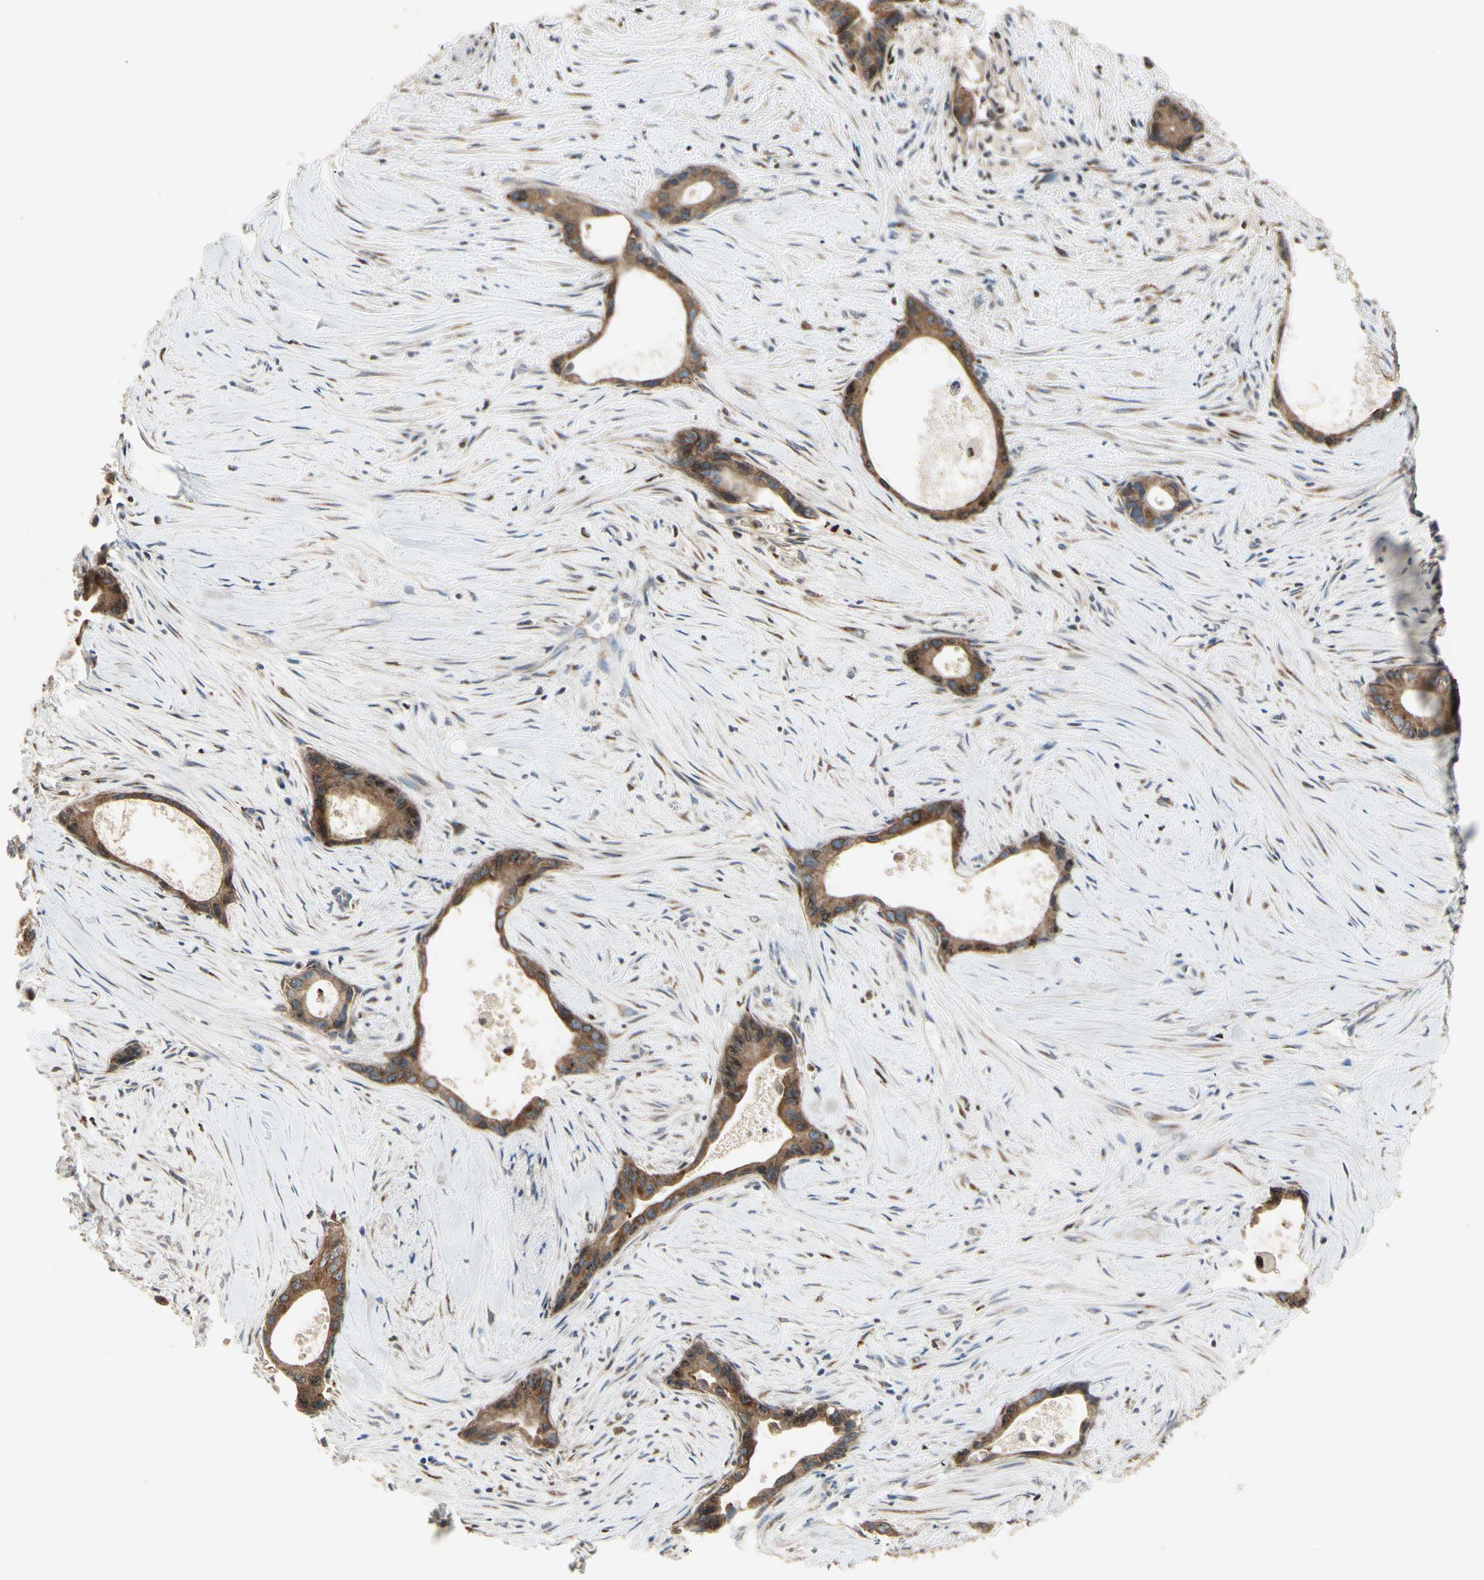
{"staining": {"intensity": "strong", "quantity": ">75%", "location": "cytoplasmic/membranous"}, "tissue": "liver cancer", "cell_type": "Tumor cells", "image_type": "cancer", "snomed": [{"axis": "morphology", "description": "Cholangiocarcinoma"}, {"axis": "topography", "description": "Liver"}], "caption": "A histopathology image of liver cholangiocarcinoma stained for a protein demonstrates strong cytoplasmic/membranous brown staining in tumor cells.", "gene": "CGREF1", "patient": {"sex": "female", "age": 55}}